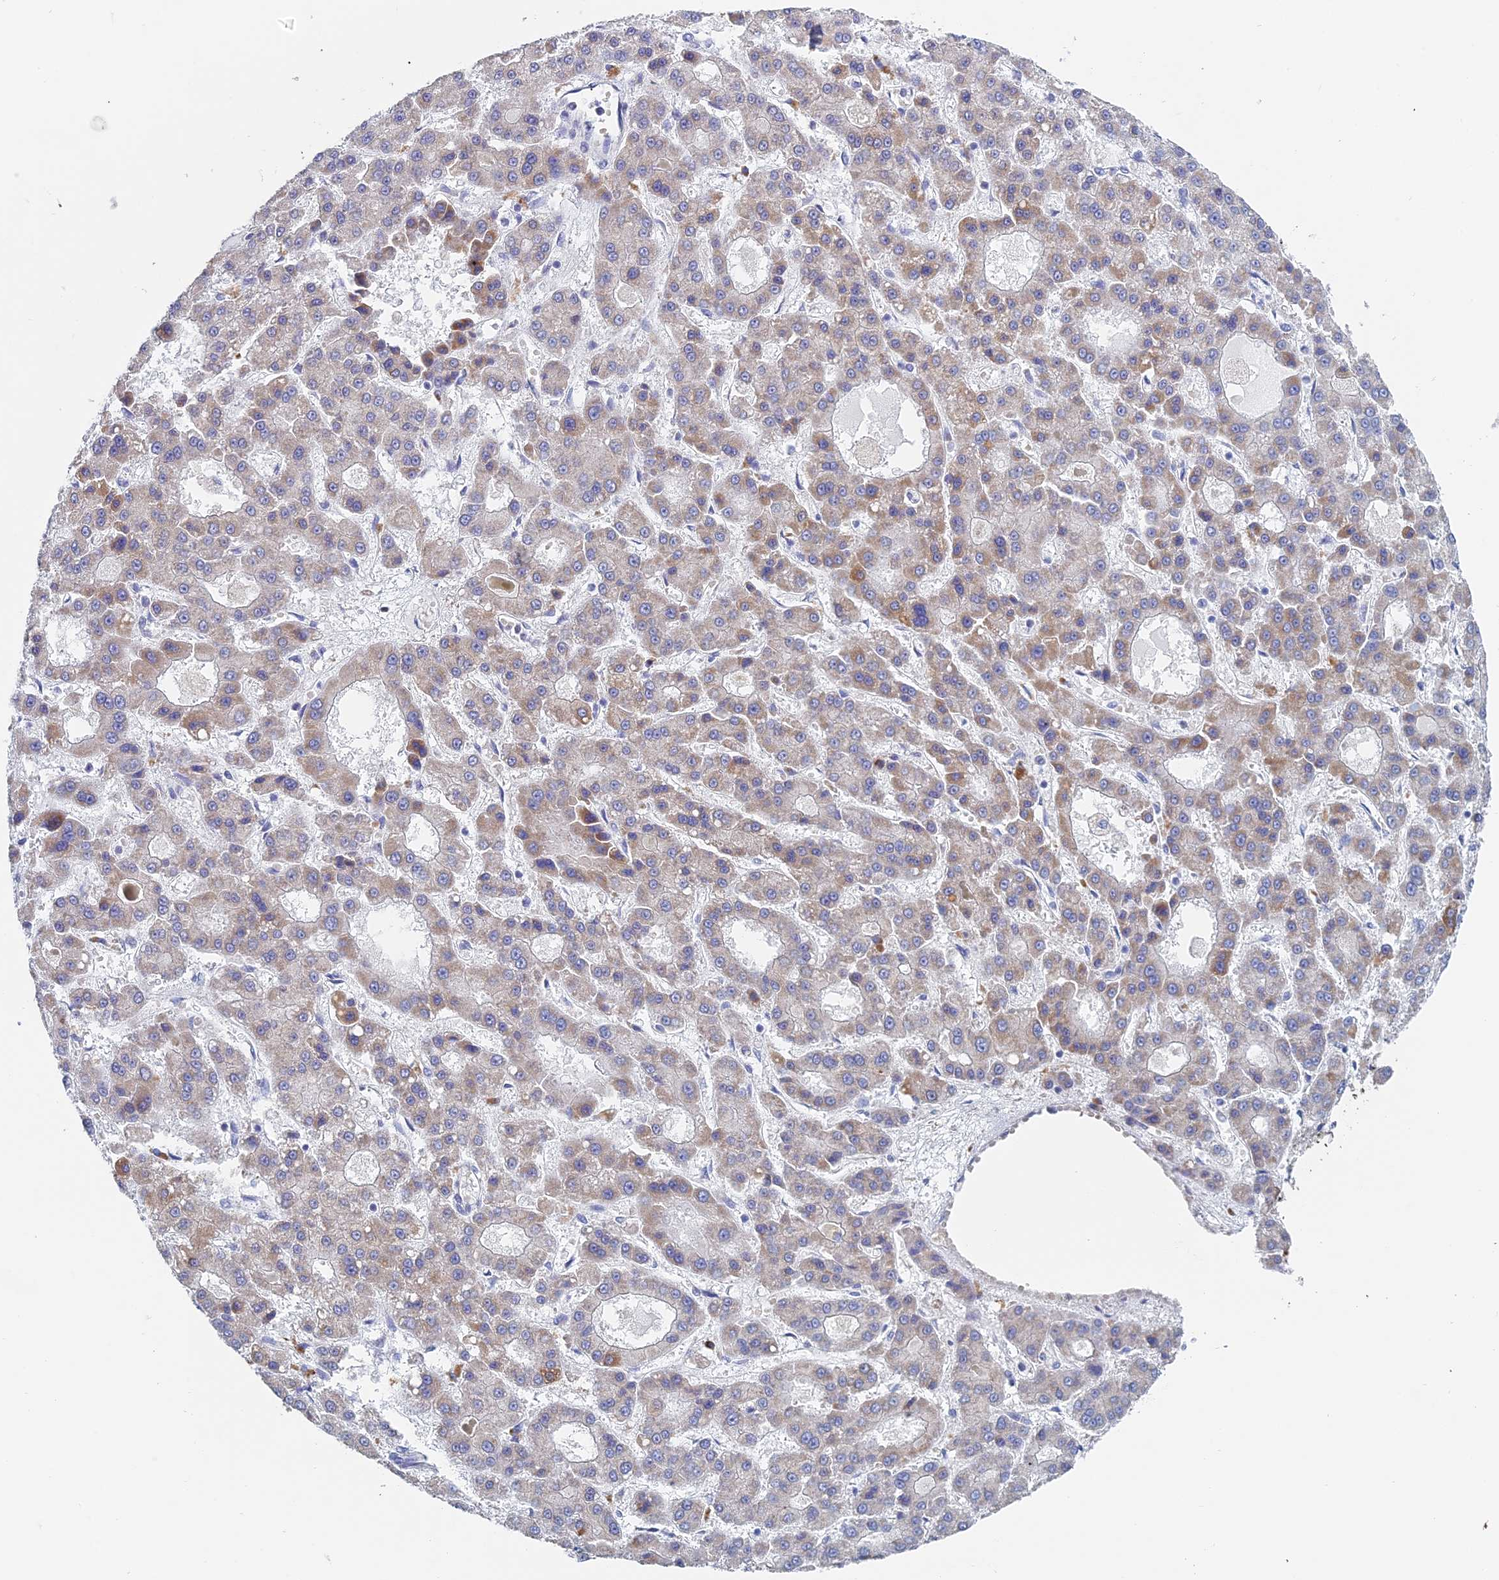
{"staining": {"intensity": "moderate", "quantity": "<25%", "location": "cytoplasmic/membranous"}, "tissue": "liver cancer", "cell_type": "Tumor cells", "image_type": "cancer", "snomed": [{"axis": "morphology", "description": "Carcinoma, Hepatocellular, NOS"}, {"axis": "topography", "description": "Liver"}], "caption": "Protein positivity by immunohistochemistry exhibits moderate cytoplasmic/membranous positivity in approximately <25% of tumor cells in liver cancer. (DAB = brown stain, brightfield microscopy at high magnification).", "gene": "CRACR2B", "patient": {"sex": "male", "age": 70}}